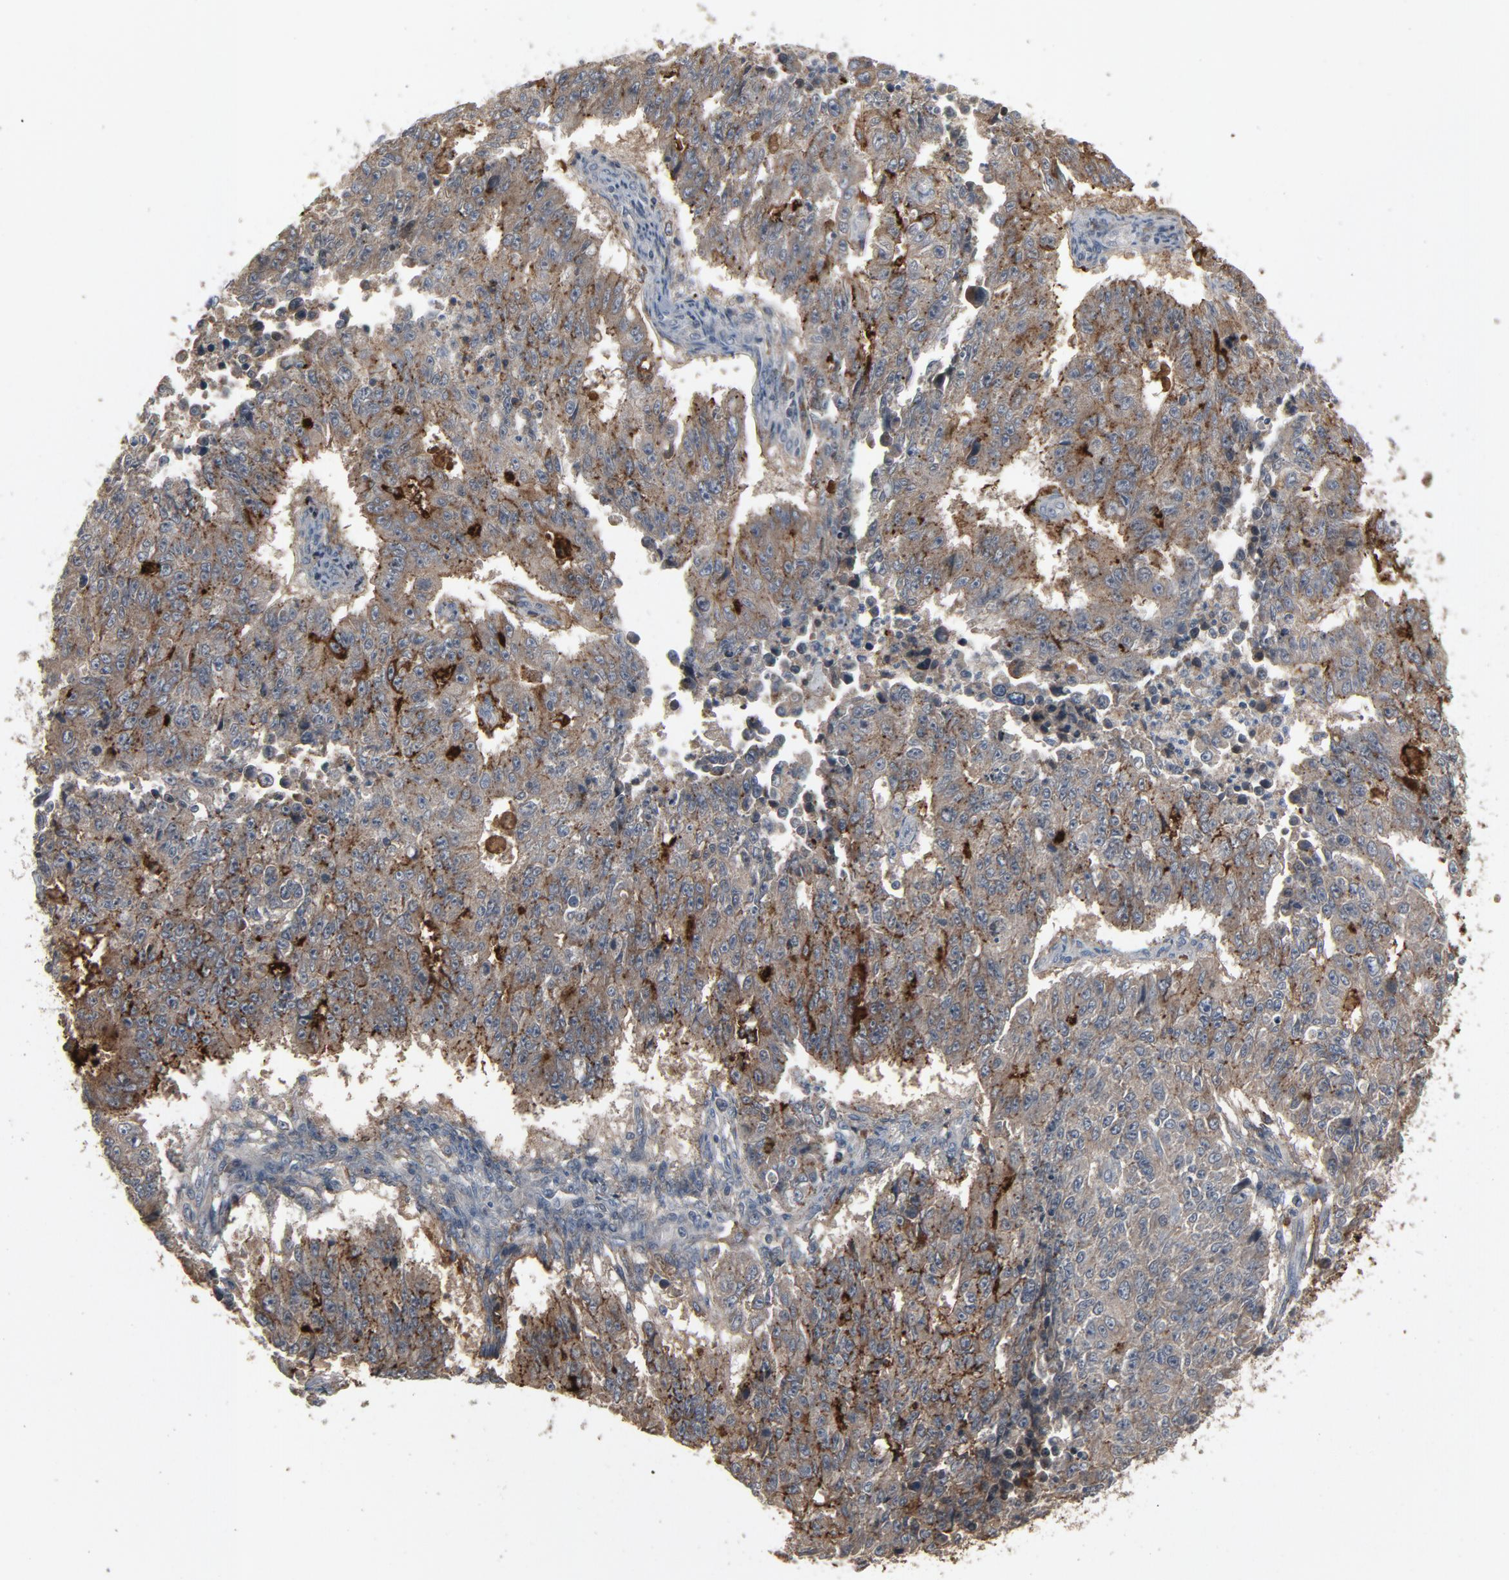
{"staining": {"intensity": "moderate", "quantity": "<25%", "location": "cytoplasmic/membranous"}, "tissue": "endometrial cancer", "cell_type": "Tumor cells", "image_type": "cancer", "snomed": [{"axis": "morphology", "description": "Adenocarcinoma, NOS"}, {"axis": "topography", "description": "Endometrium"}], "caption": "The histopathology image displays immunohistochemical staining of endometrial cancer. There is moderate cytoplasmic/membranous expression is seen in approximately <25% of tumor cells.", "gene": "PDZD4", "patient": {"sex": "female", "age": 42}}